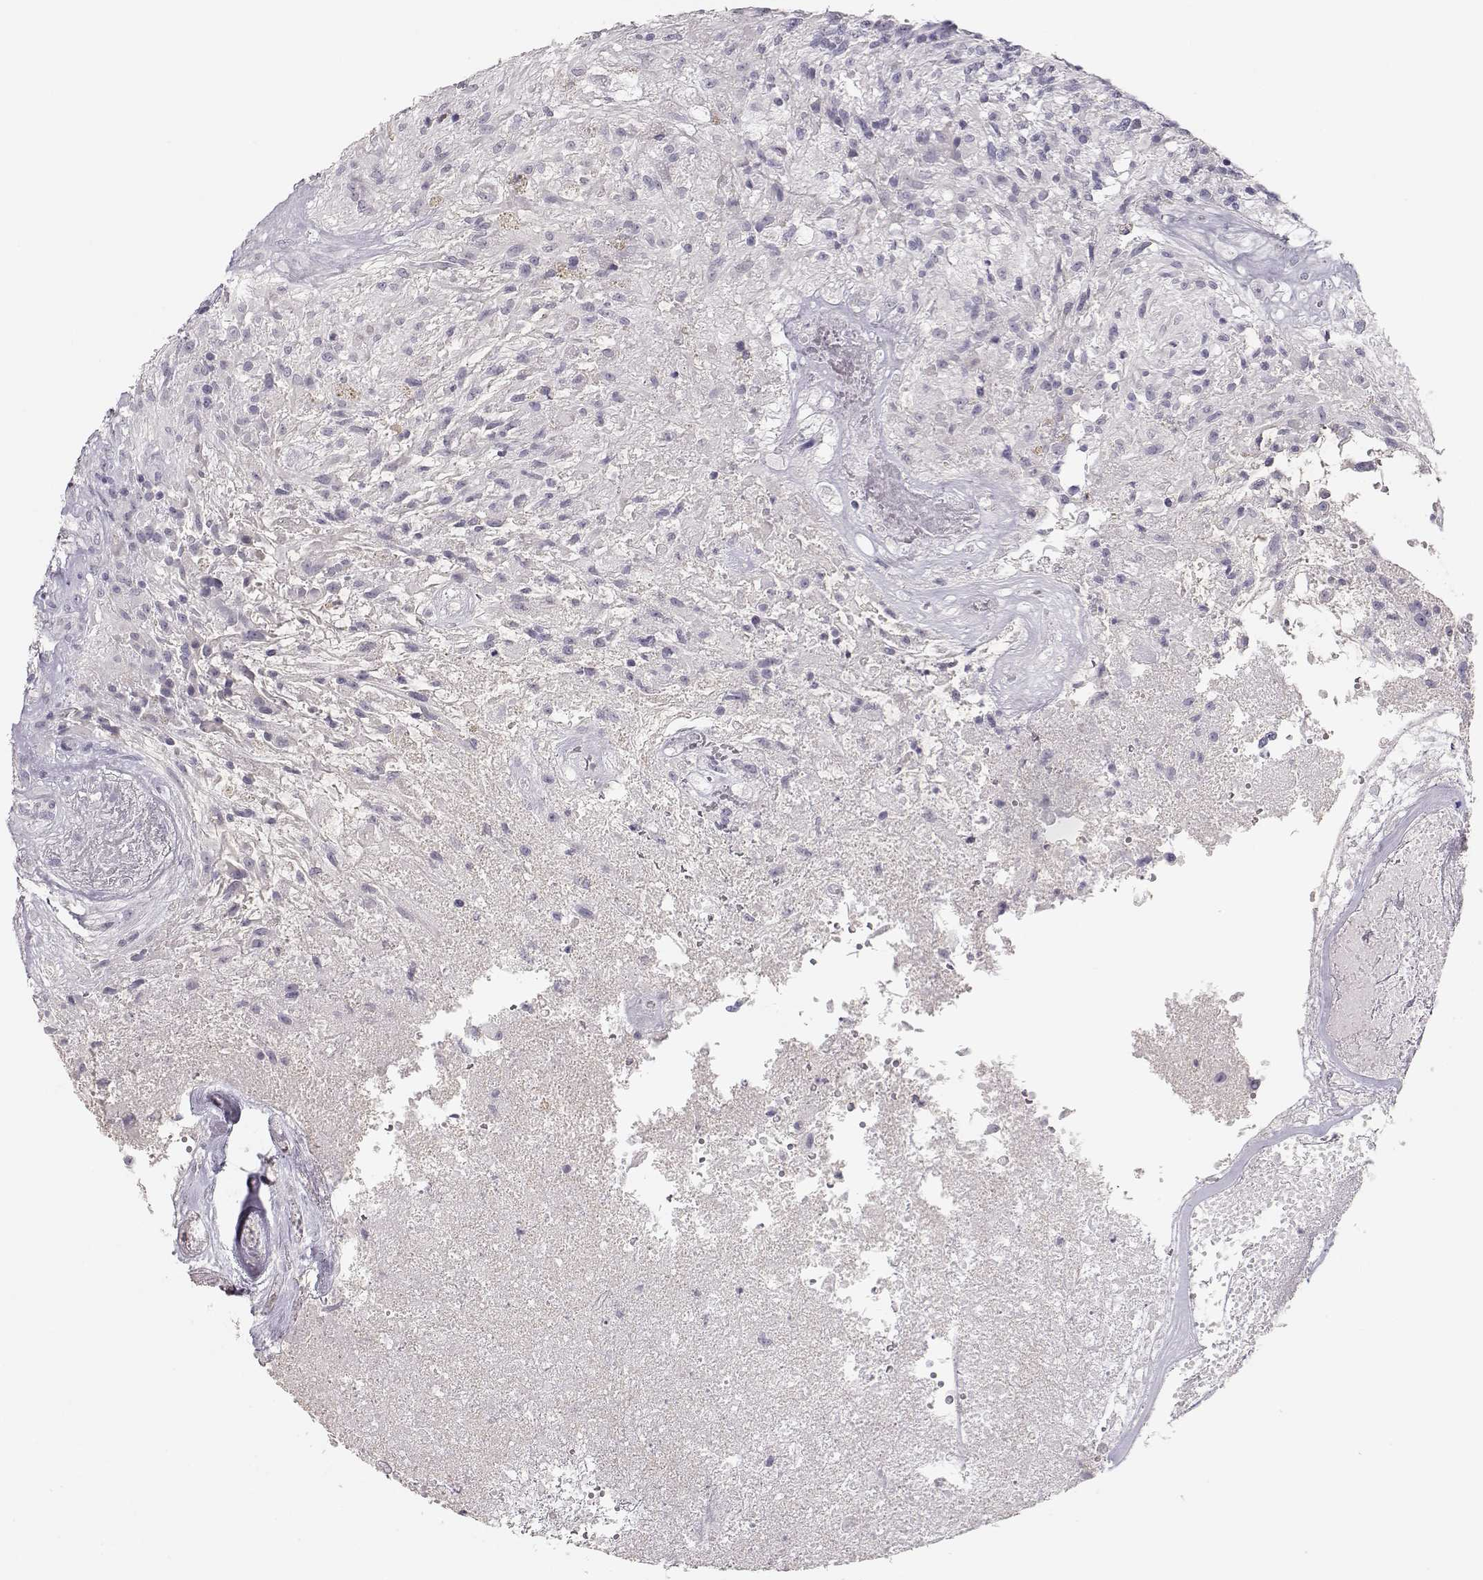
{"staining": {"intensity": "negative", "quantity": "none", "location": "none"}, "tissue": "glioma", "cell_type": "Tumor cells", "image_type": "cancer", "snomed": [{"axis": "morphology", "description": "Glioma, malignant, High grade"}, {"axis": "topography", "description": "Brain"}], "caption": "DAB (3,3'-diaminobenzidine) immunohistochemical staining of malignant high-grade glioma reveals no significant staining in tumor cells.", "gene": "TKTL1", "patient": {"sex": "male", "age": 56}}